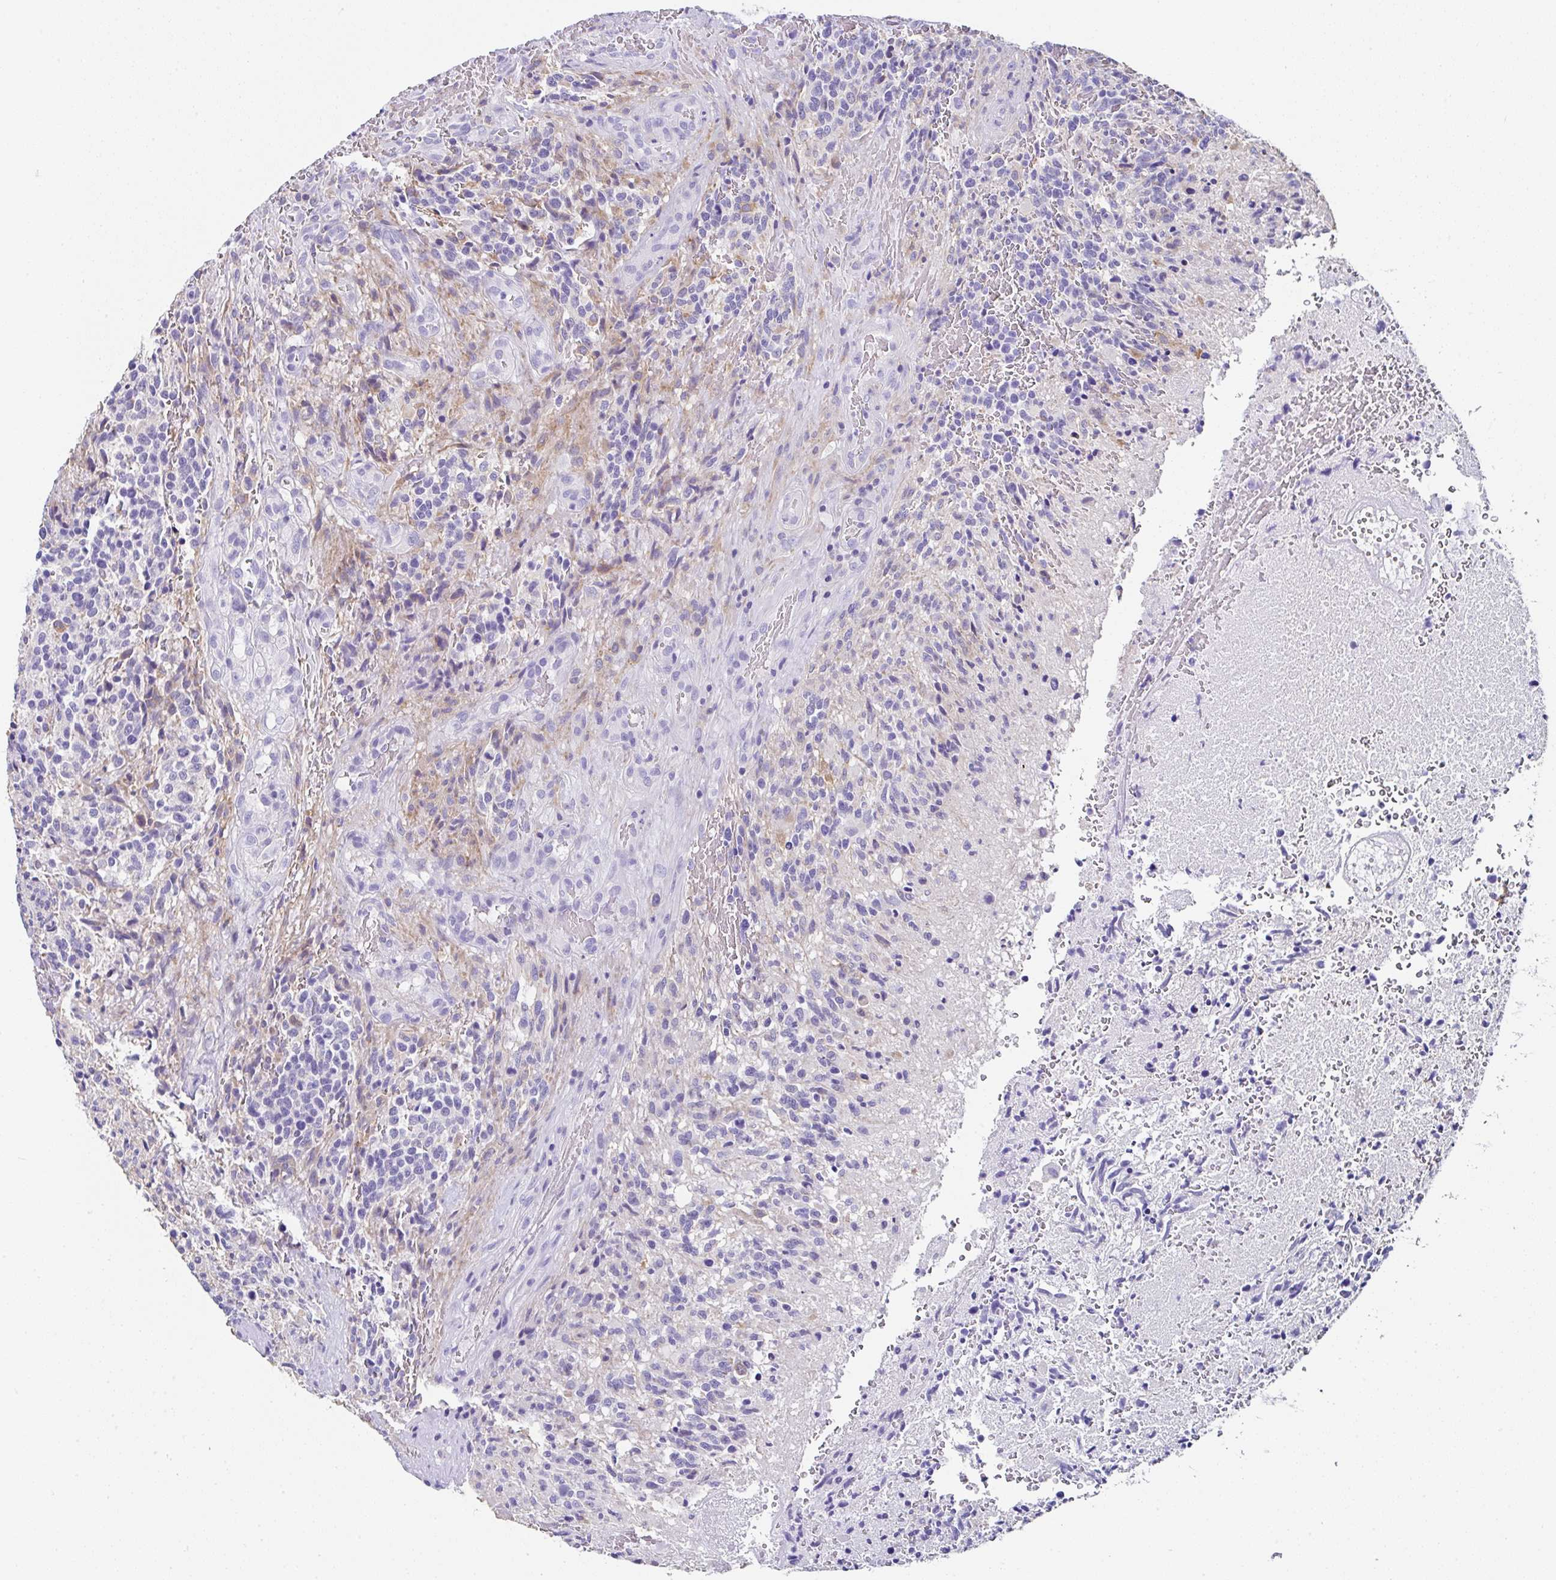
{"staining": {"intensity": "negative", "quantity": "none", "location": "none"}, "tissue": "glioma", "cell_type": "Tumor cells", "image_type": "cancer", "snomed": [{"axis": "morphology", "description": "Glioma, malignant, High grade"}, {"axis": "topography", "description": "Brain"}], "caption": "Tumor cells are negative for brown protein staining in malignant glioma (high-grade).", "gene": "UGT3A1", "patient": {"sex": "male", "age": 36}}